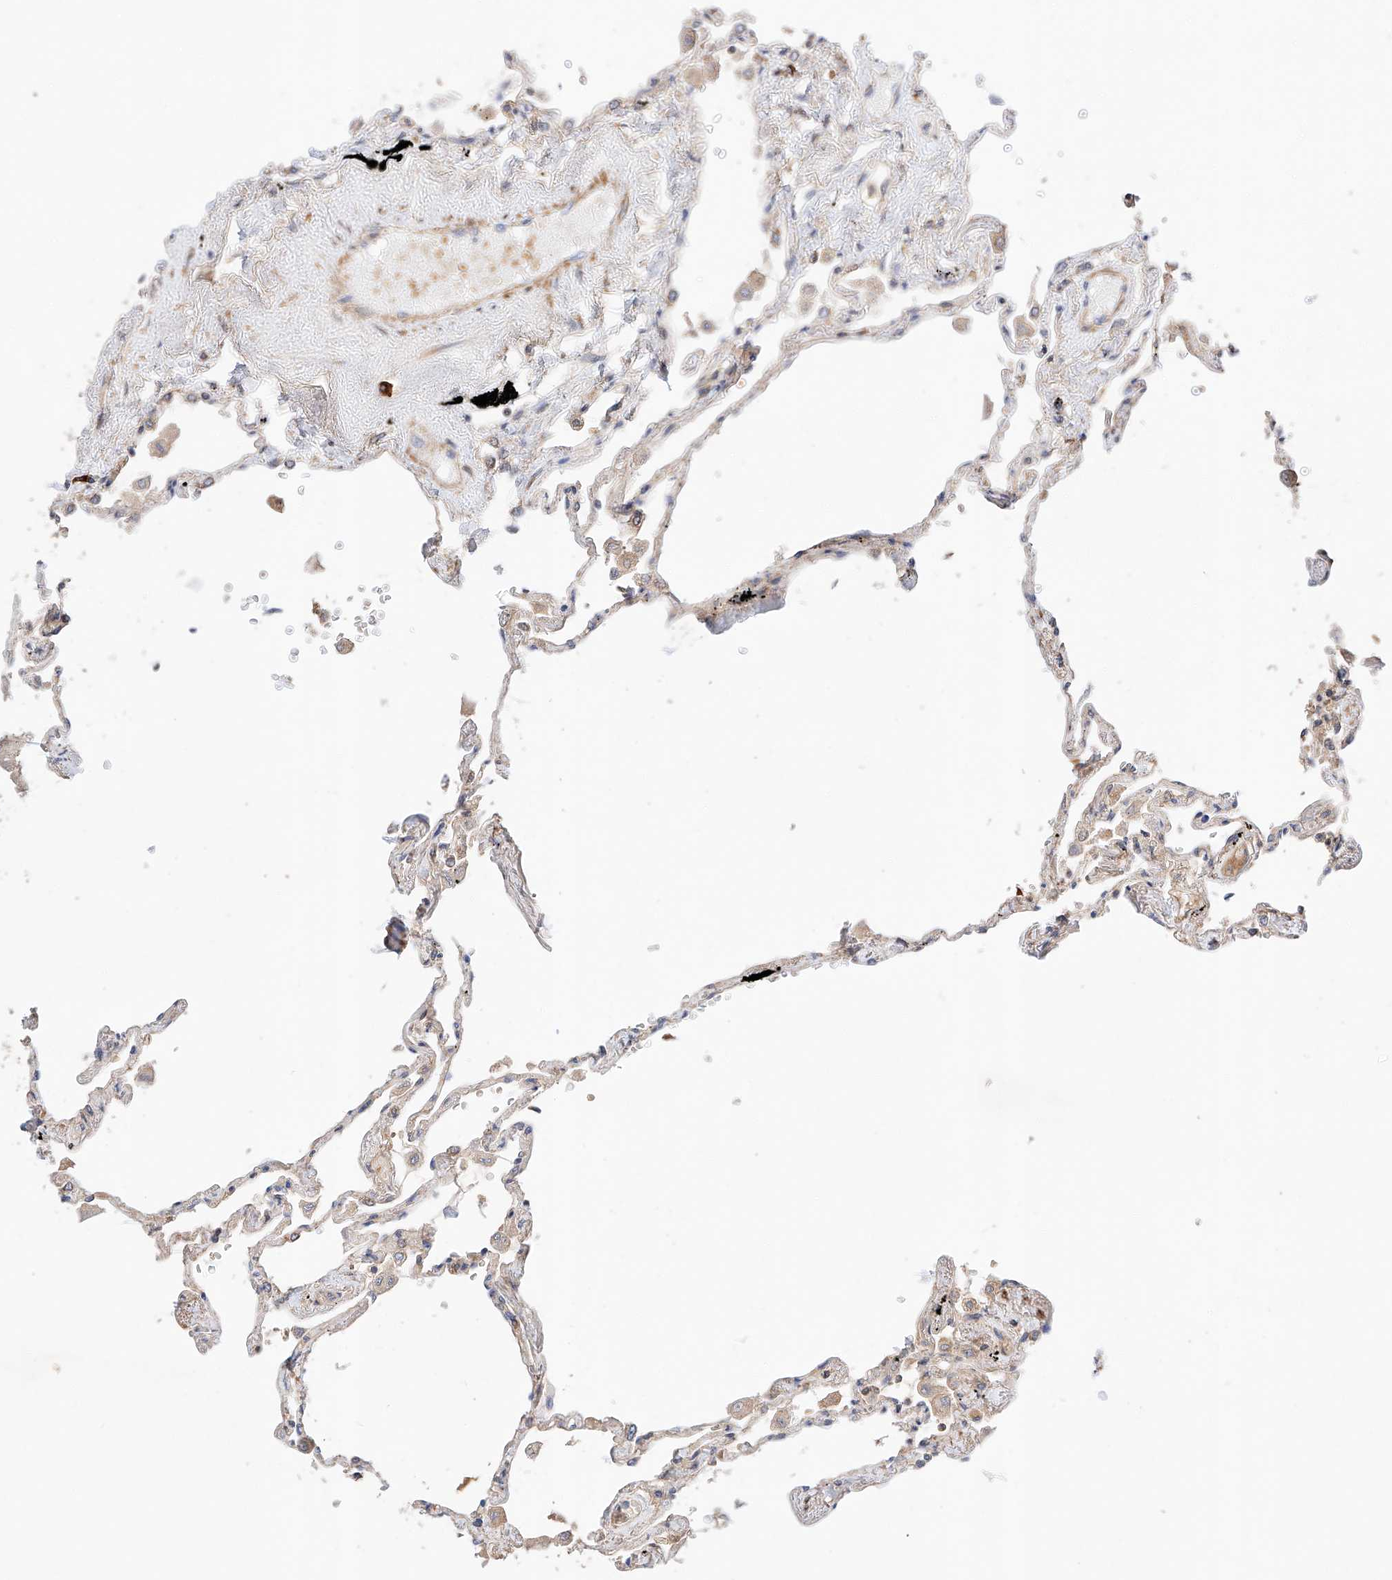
{"staining": {"intensity": "weak", "quantity": "25%-75%", "location": "cytoplasmic/membranous"}, "tissue": "lung", "cell_type": "Alveolar cells", "image_type": "normal", "snomed": [{"axis": "morphology", "description": "Normal tissue, NOS"}, {"axis": "topography", "description": "Lung"}], "caption": "Immunohistochemical staining of unremarkable human lung demonstrates 25%-75% levels of weak cytoplasmic/membranous protein positivity in approximately 25%-75% of alveolar cells. (Stains: DAB in brown, nuclei in blue, Microscopy: brightfield microscopy at high magnification).", "gene": "RAB23", "patient": {"sex": "female", "age": 67}}